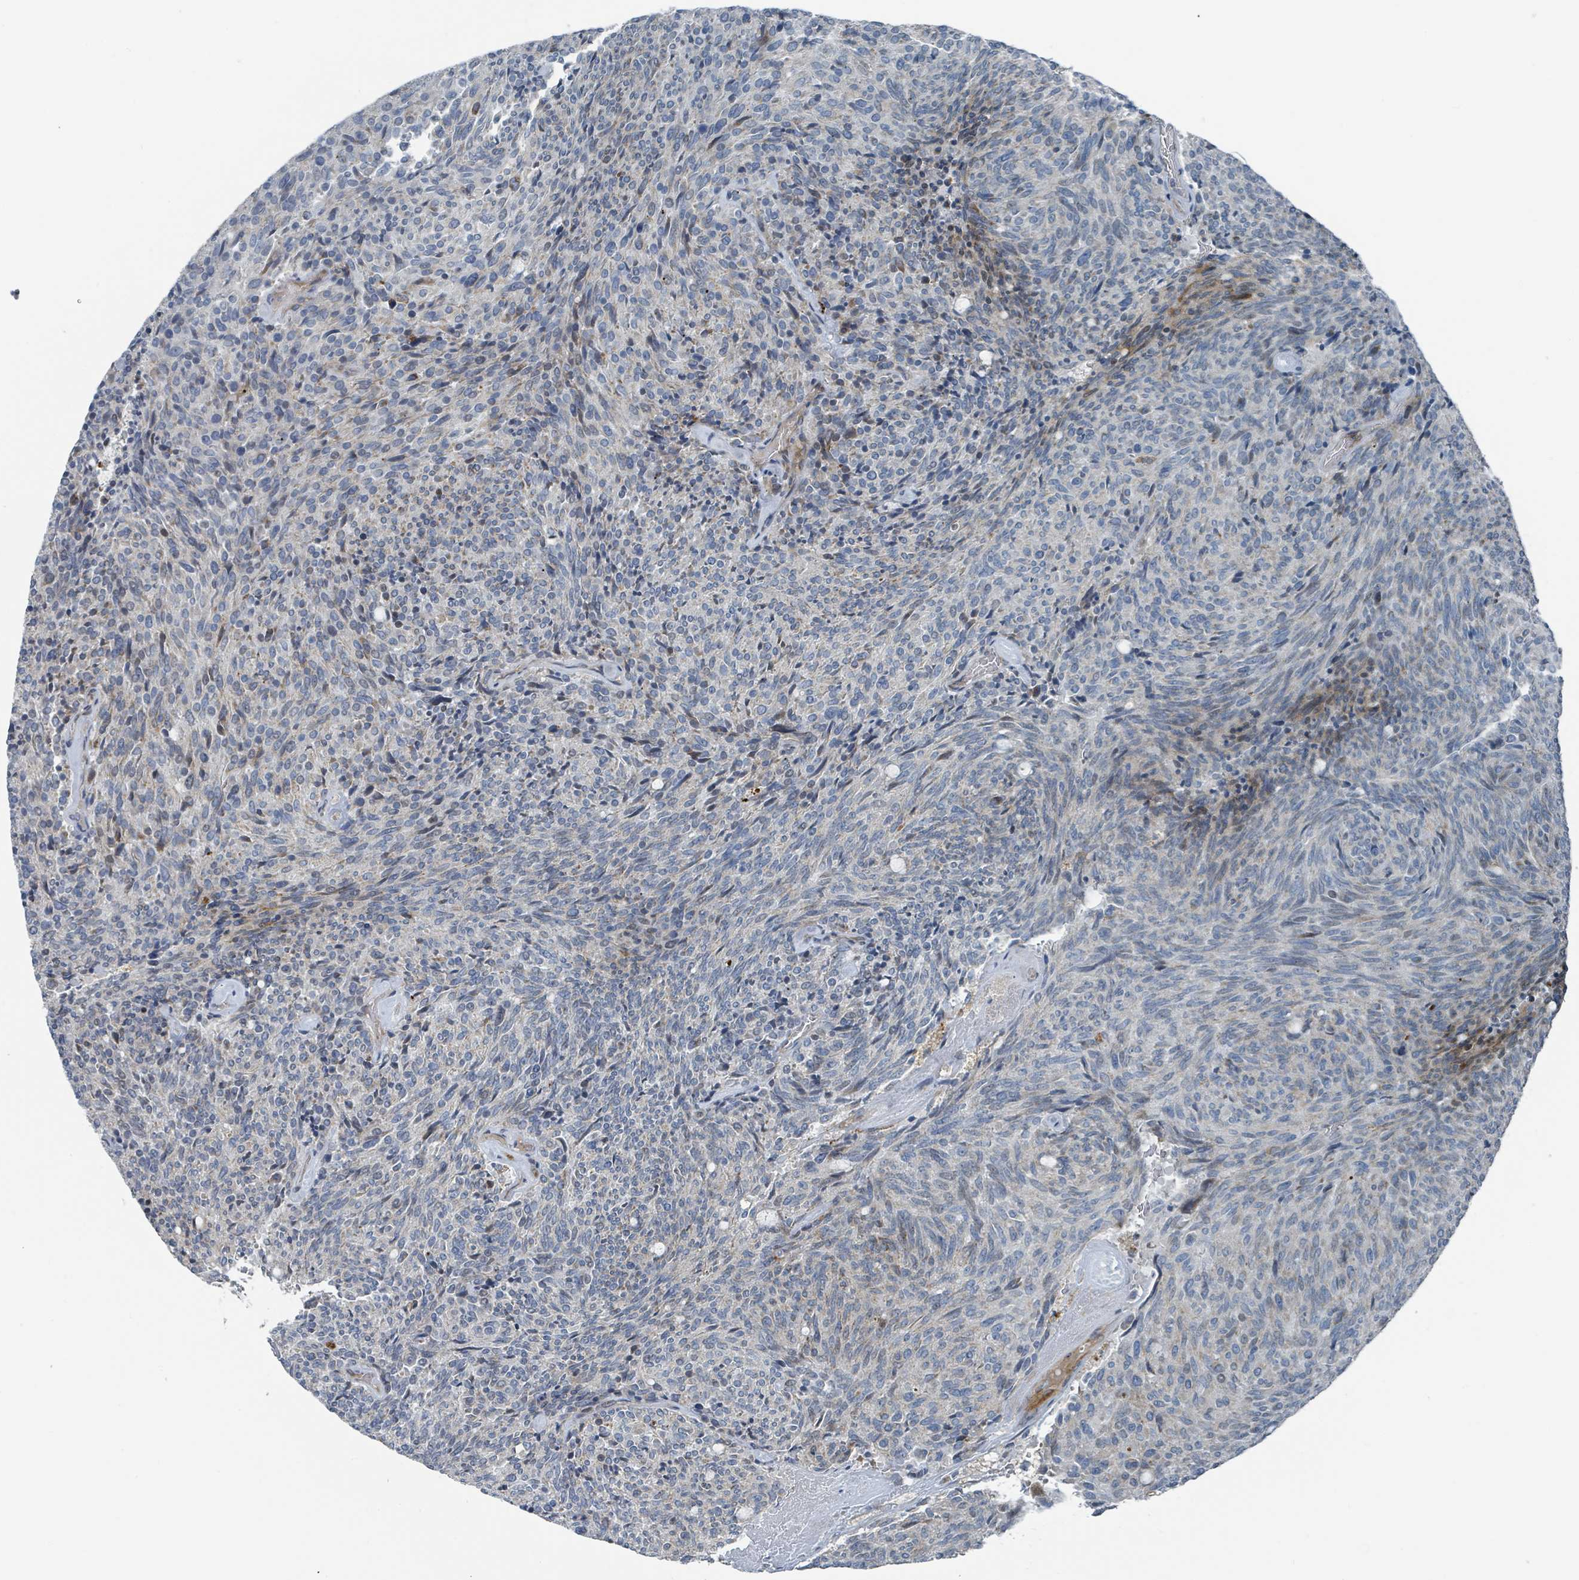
{"staining": {"intensity": "moderate", "quantity": "<25%", "location": "cytoplasmic/membranous"}, "tissue": "carcinoid", "cell_type": "Tumor cells", "image_type": "cancer", "snomed": [{"axis": "morphology", "description": "Carcinoid, malignant, NOS"}, {"axis": "topography", "description": "Pancreas"}], "caption": "Immunohistochemistry (IHC) (DAB) staining of carcinoid (malignant) exhibits moderate cytoplasmic/membranous protein staining in about <25% of tumor cells.", "gene": "DIPK2A", "patient": {"sex": "female", "age": 54}}